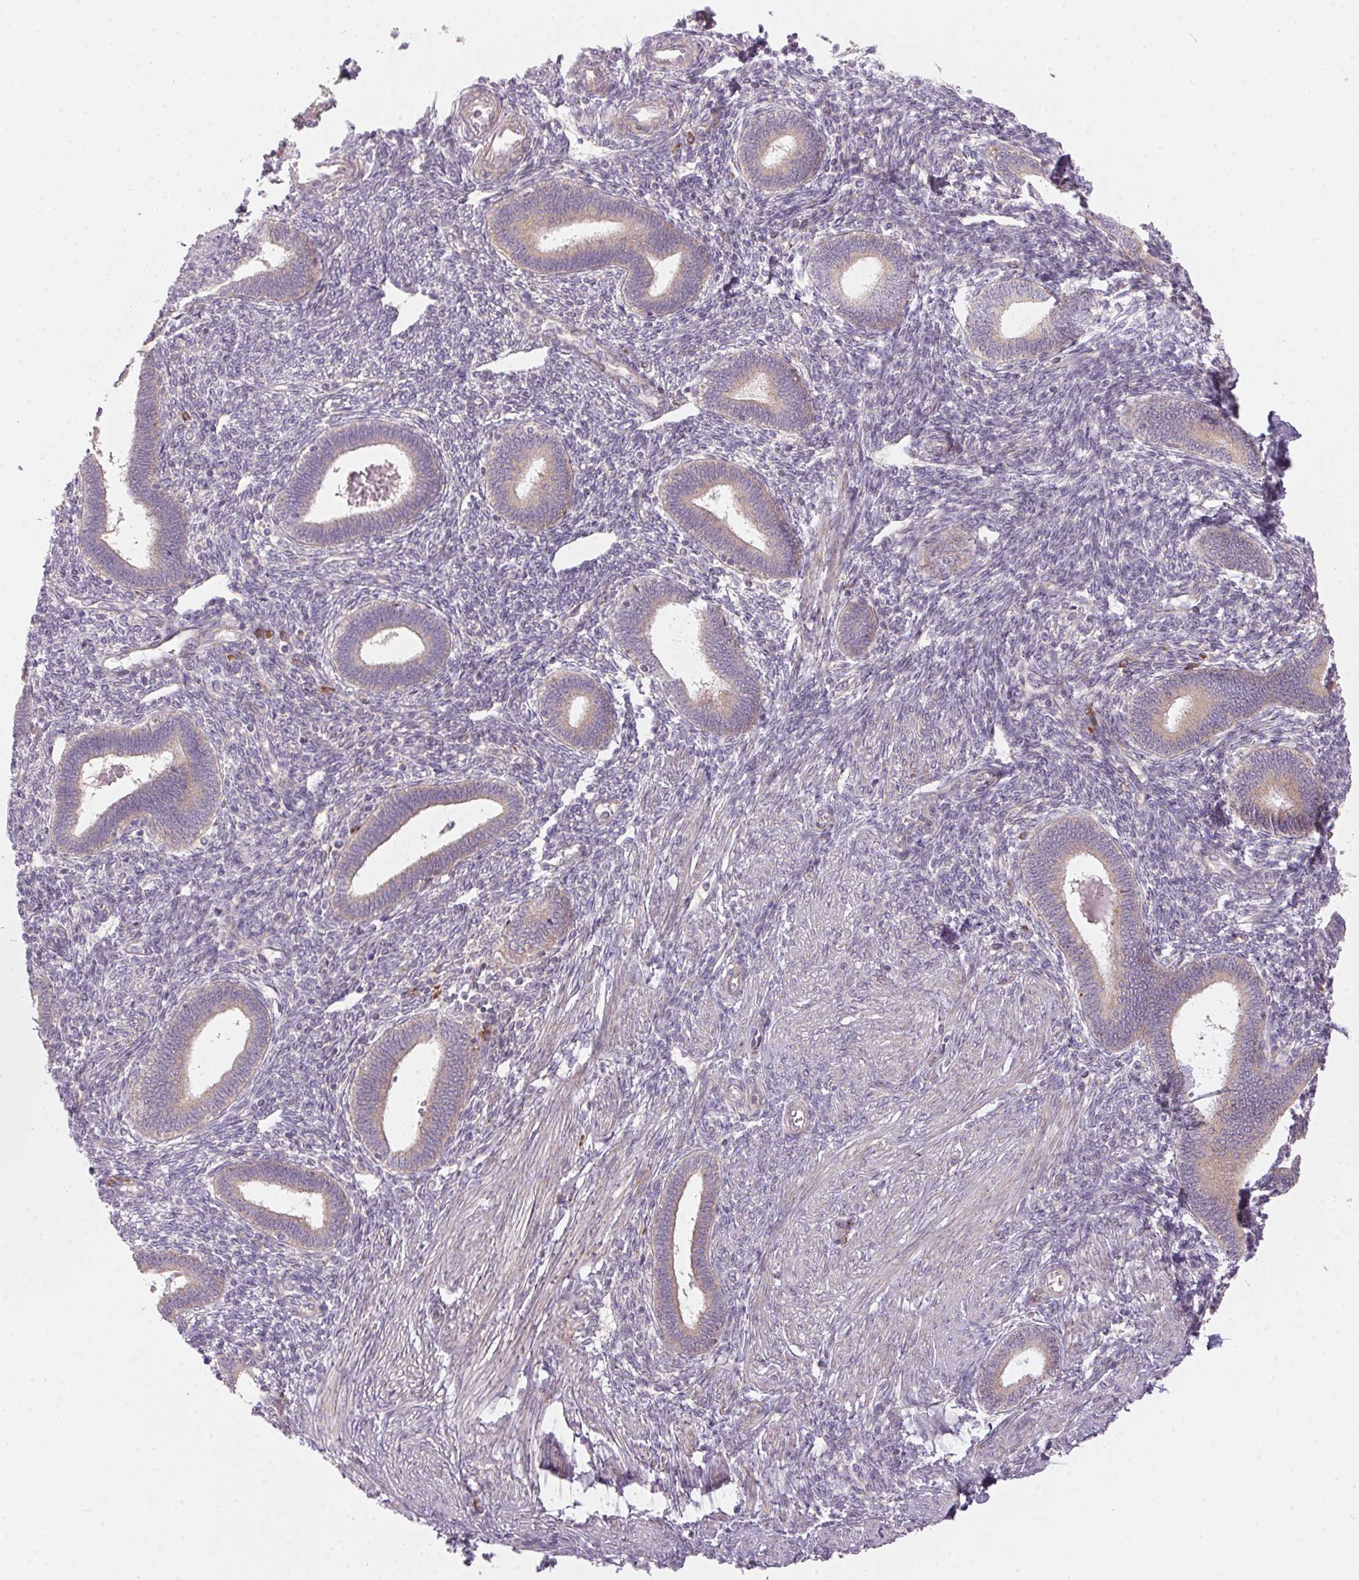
{"staining": {"intensity": "negative", "quantity": "none", "location": "none"}, "tissue": "endometrium", "cell_type": "Cells in endometrial stroma", "image_type": "normal", "snomed": [{"axis": "morphology", "description": "Normal tissue, NOS"}, {"axis": "topography", "description": "Endometrium"}], "caption": "Human endometrium stained for a protein using IHC displays no positivity in cells in endometrial stroma.", "gene": "BLOC1S2", "patient": {"sex": "female", "age": 42}}